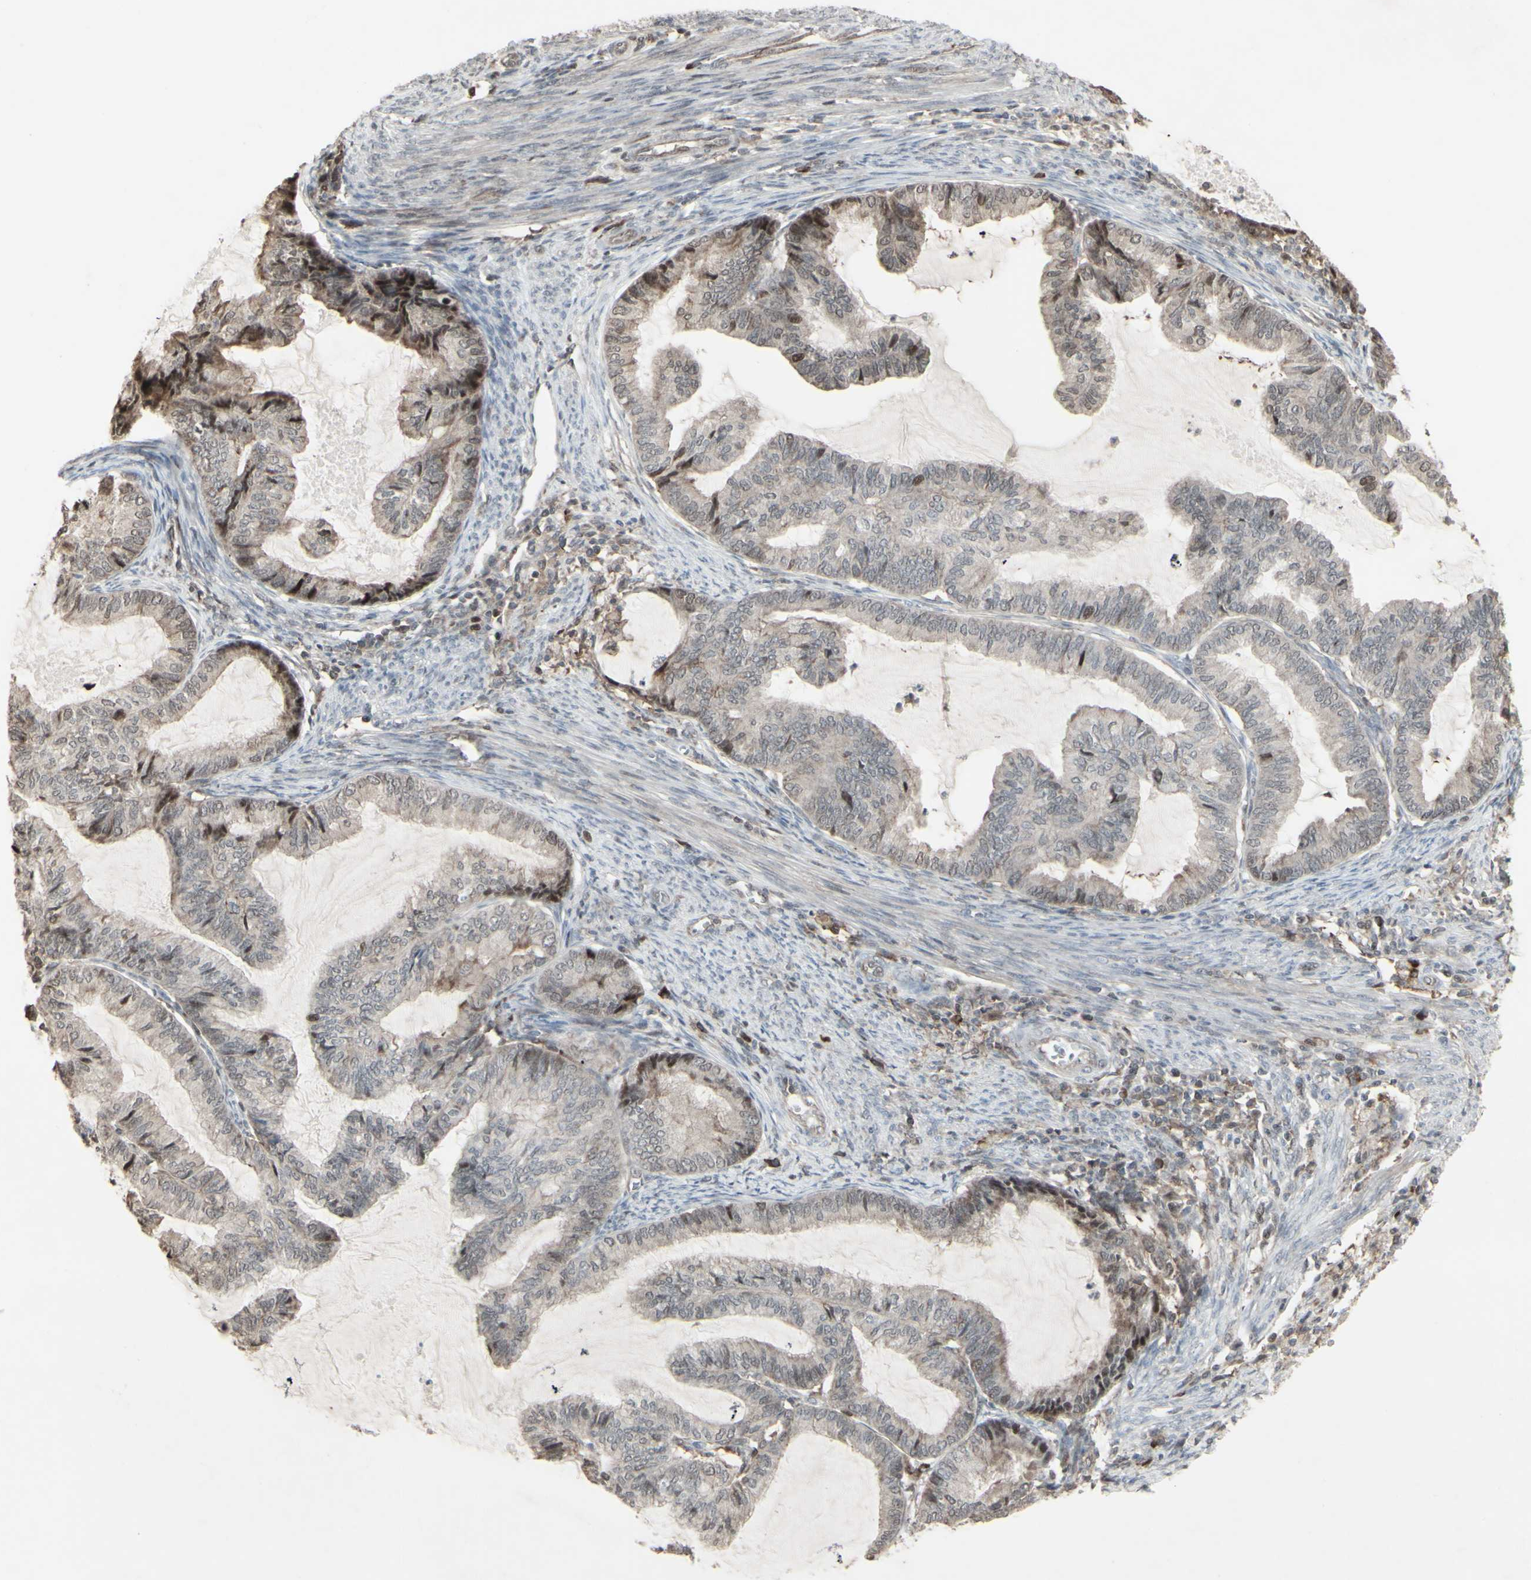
{"staining": {"intensity": "moderate", "quantity": "<25%", "location": "nuclear"}, "tissue": "cervical cancer", "cell_type": "Tumor cells", "image_type": "cancer", "snomed": [{"axis": "morphology", "description": "Normal tissue, NOS"}, {"axis": "morphology", "description": "Adenocarcinoma, NOS"}, {"axis": "topography", "description": "Cervix"}, {"axis": "topography", "description": "Endometrium"}], "caption": "Cervical adenocarcinoma was stained to show a protein in brown. There is low levels of moderate nuclear staining in about <25% of tumor cells.", "gene": "CD33", "patient": {"sex": "female", "age": 86}}